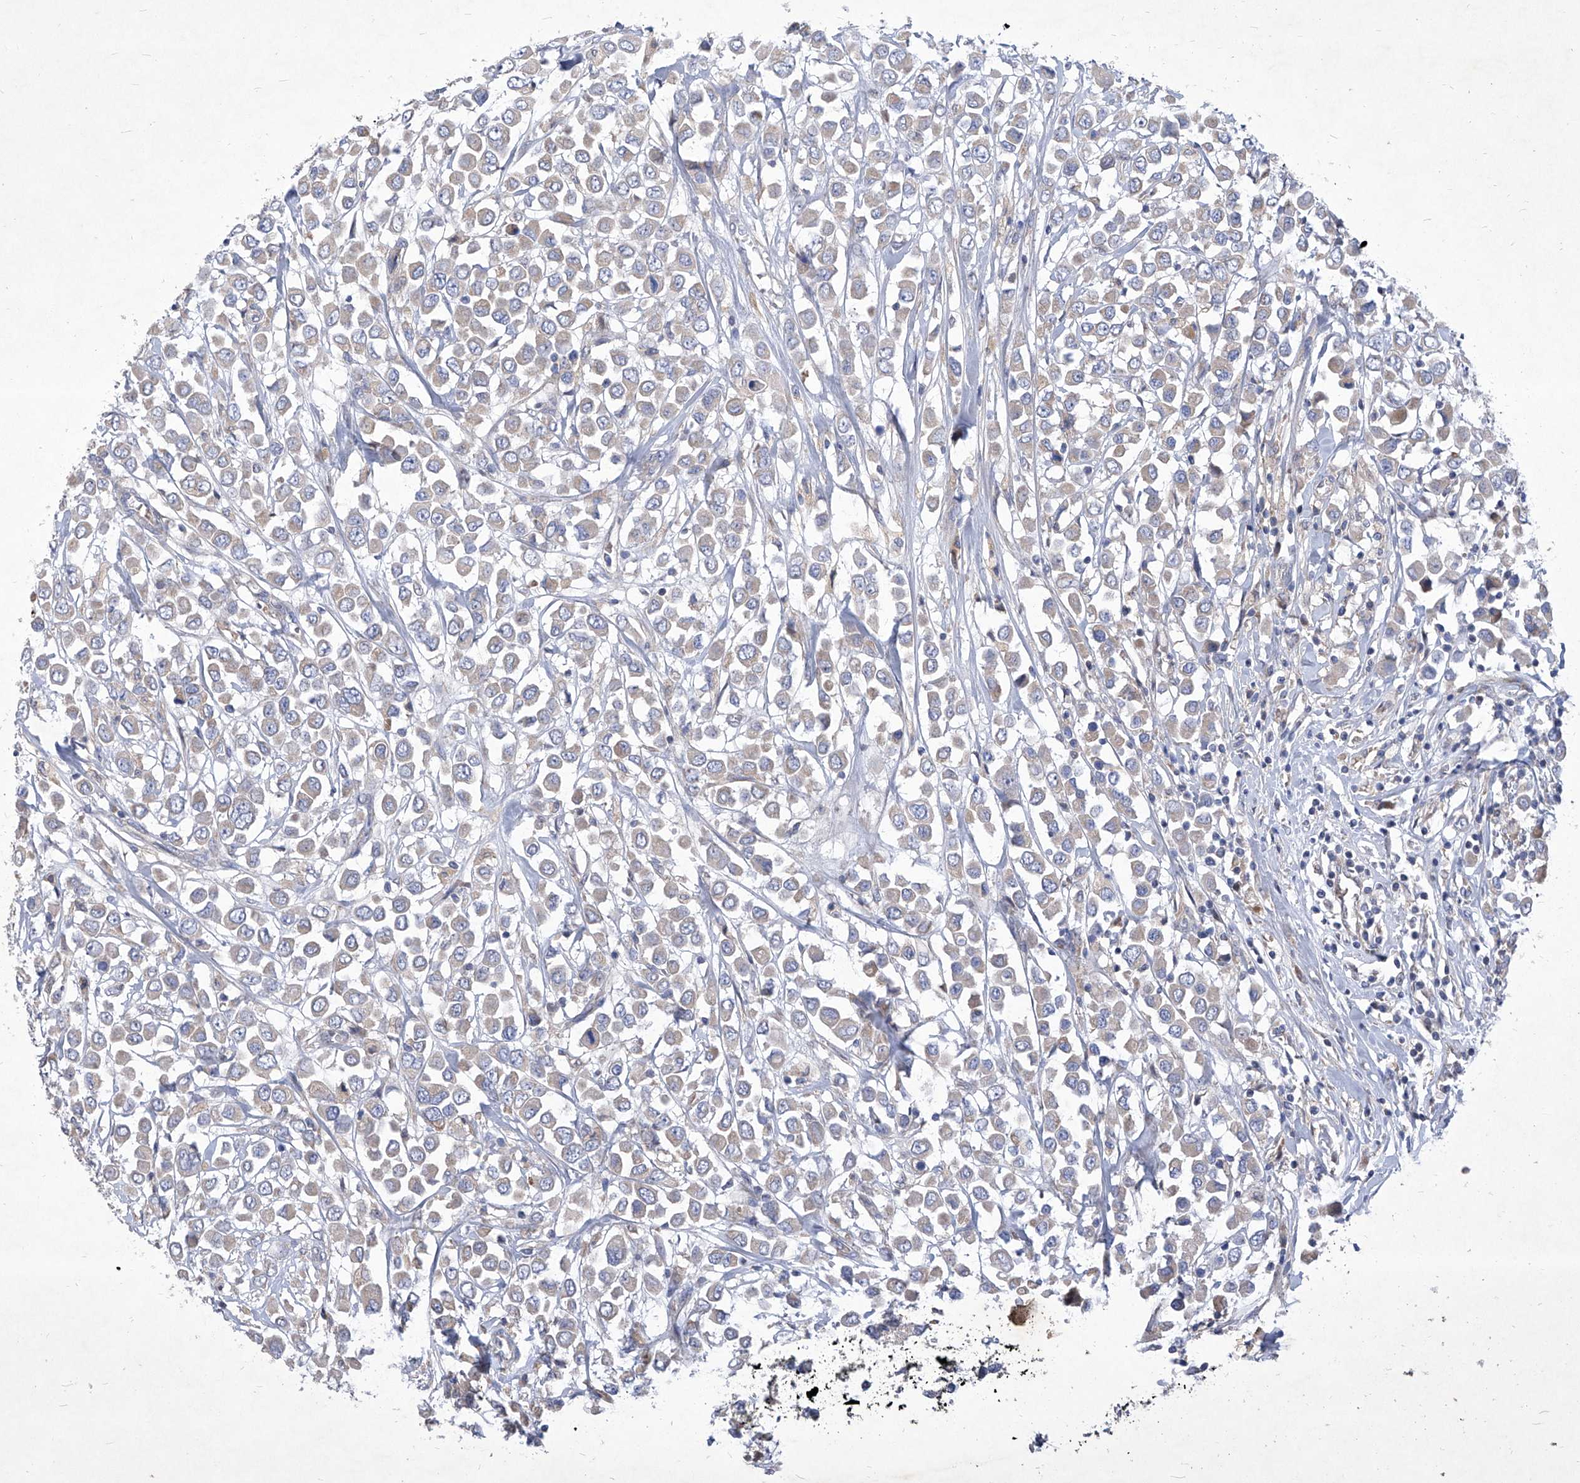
{"staining": {"intensity": "weak", "quantity": "25%-75%", "location": "cytoplasmic/membranous"}, "tissue": "breast cancer", "cell_type": "Tumor cells", "image_type": "cancer", "snomed": [{"axis": "morphology", "description": "Duct carcinoma"}, {"axis": "topography", "description": "Breast"}], "caption": "A photomicrograph of human breast cancer stained for a protein reveals weak cytoplasmic/membranous brown staining in tumor cells. (Brightfield microscopy of DAB IHC at high magnification).", "gene": "COQ3", "patient": {"sex": "female", "age": 61}}